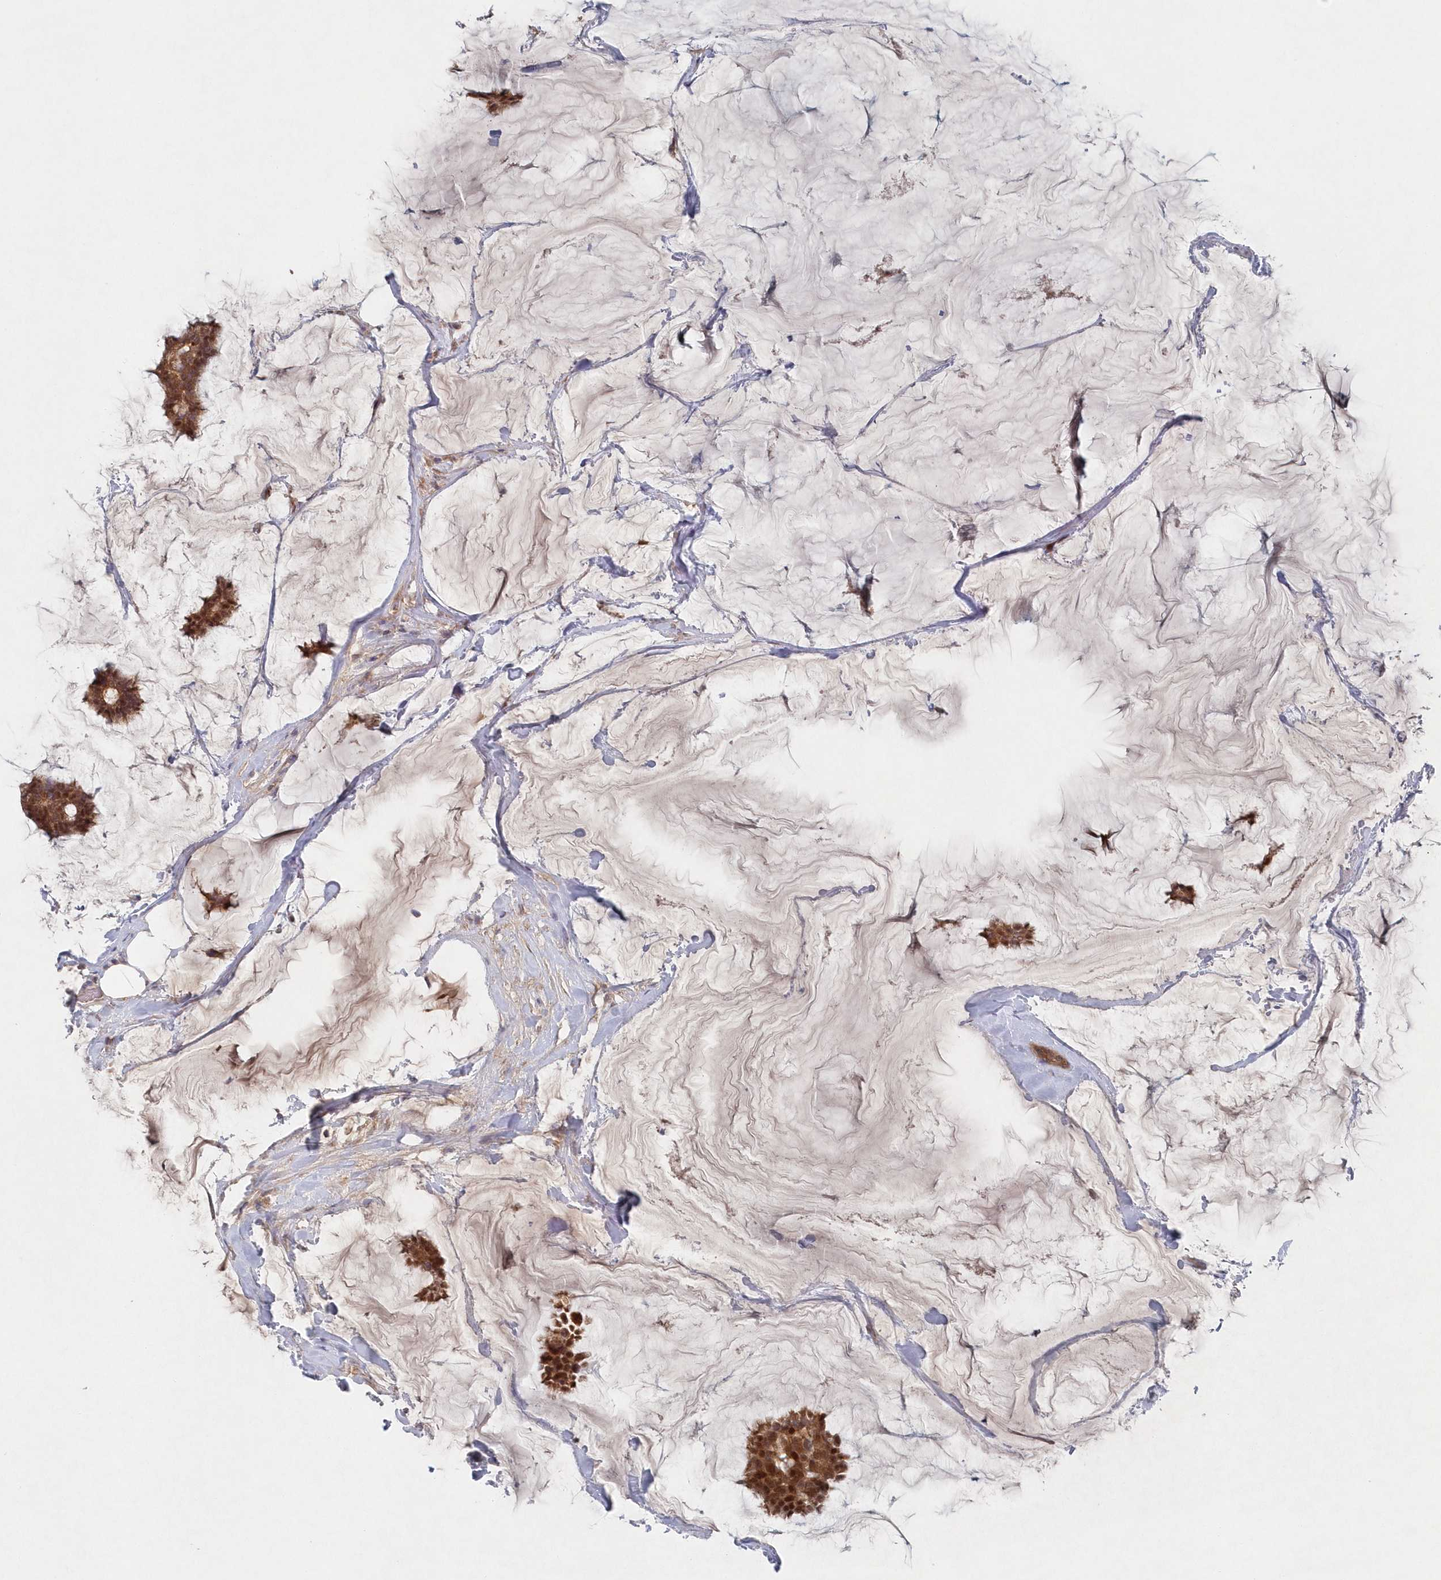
{"staining": {"intensity": "strong", "quantity": ">75%", "location": "cytoplasmic/membranous,nuclear"}, "tissue": "breast cancer", "cell_type": "Tumor cells", "image_type": "cancer", "snomed": [{"axis": "morphology", "description": "Duct carcinoma"}, {"axis": "topography", "description": "Breast"}], "caption": "An image of breast cancer stained for a protein exhibits strong cytoplasmic/membranous and nuclear brown staining in tumor cells.", "gene": "ASNSD1", "patient": {"sex": "female", "age": 93}}